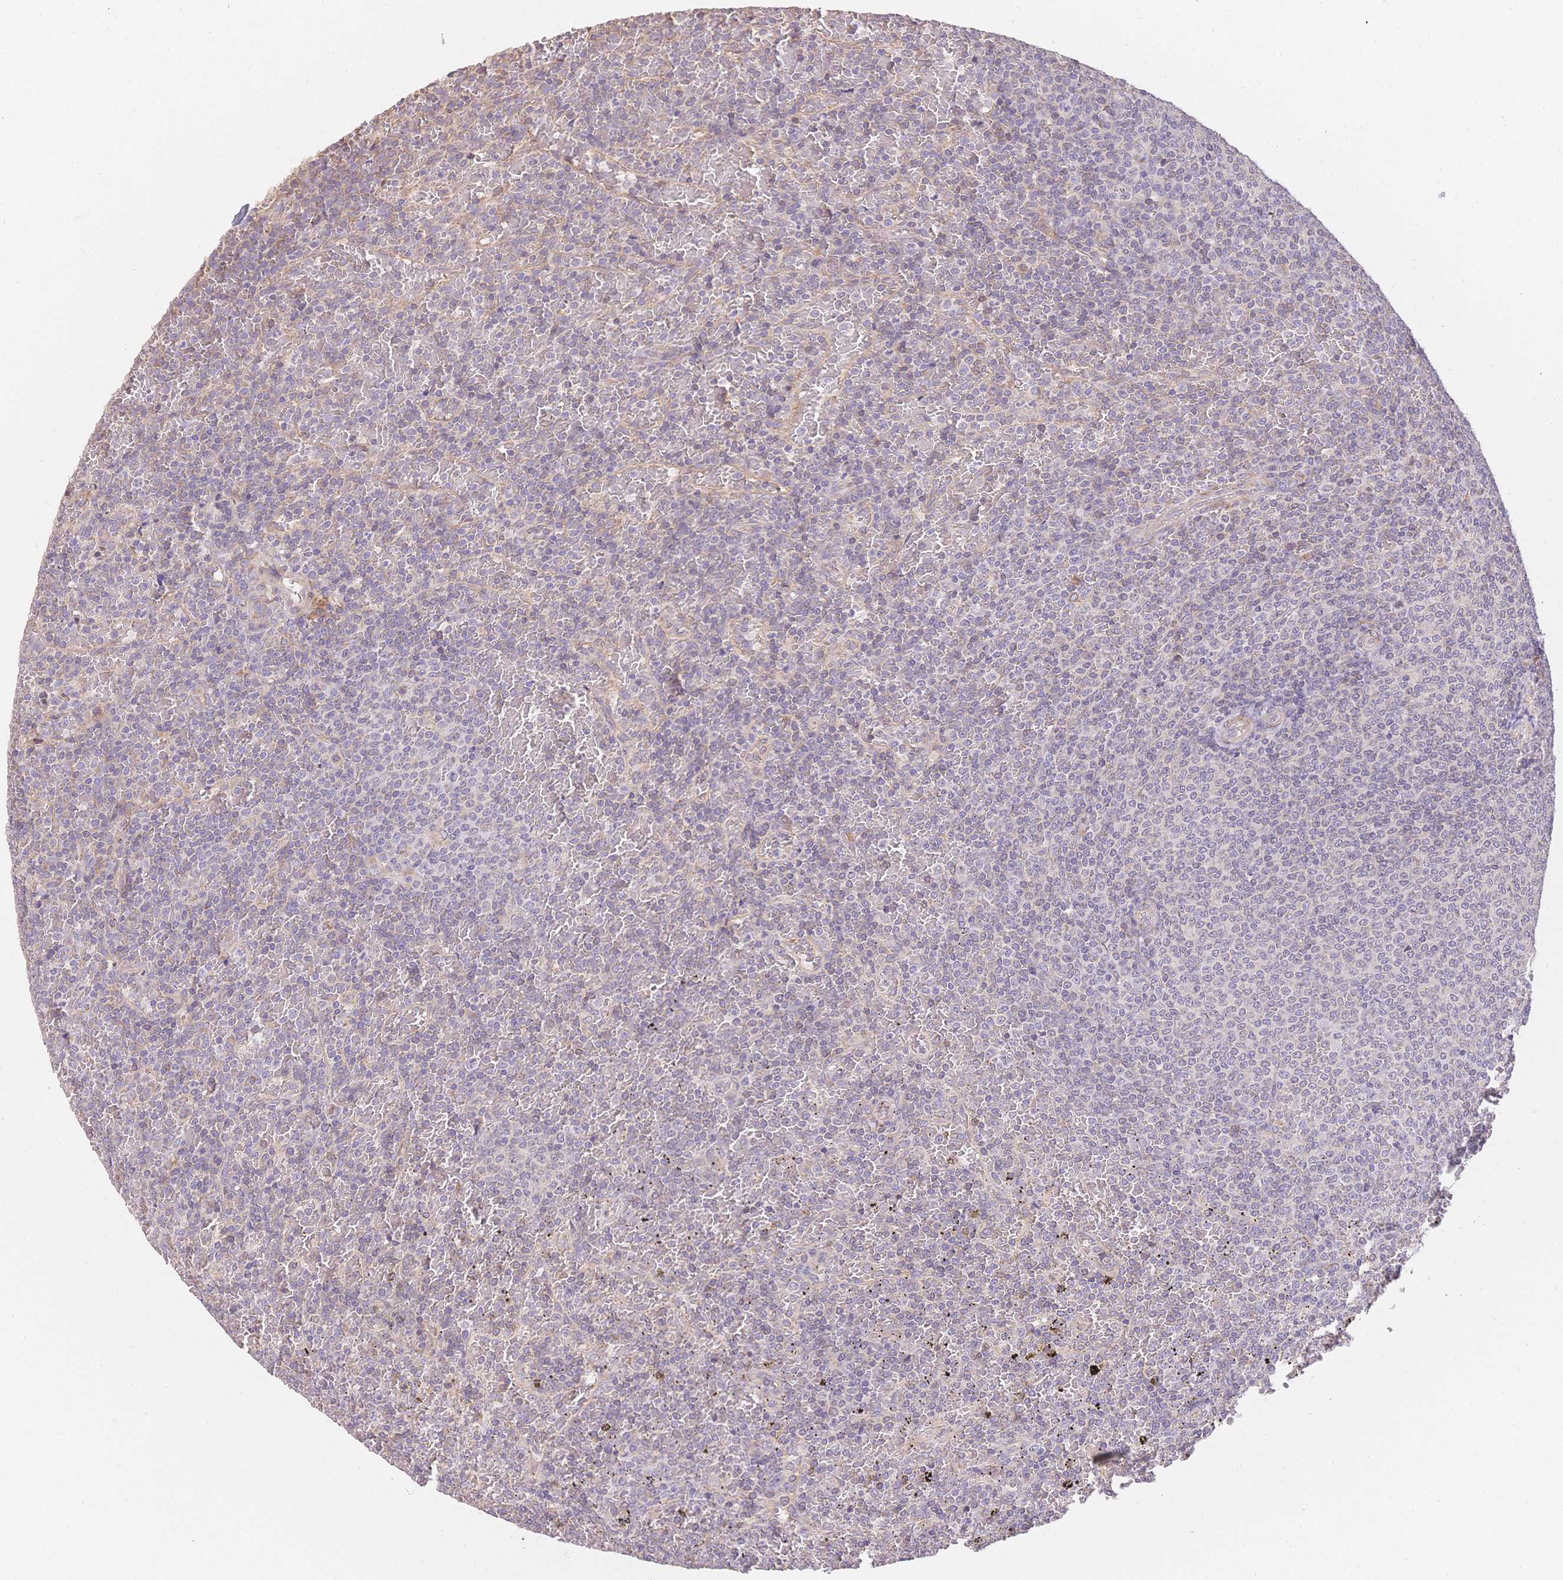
{"staining": {"intensity": "negative", "quantity": "none", "location": "none"}, "tissue": "lymphoma", "cell_type": "Tumor cells", "image_type": "cancer", "snomed": [{"axis": "morphology", "description": "Malignant lymphoma, non-Hodgkin's type, Low grade"}, {"axis": "topography", "description": "Spleen"}], "caption": "The immunohistochemistry (IHC) image has no significant positivity in tumor cells of lymphoma tissue.", "gene": "HS3ST5", "patient": {"sex": "female", "age": 77}}